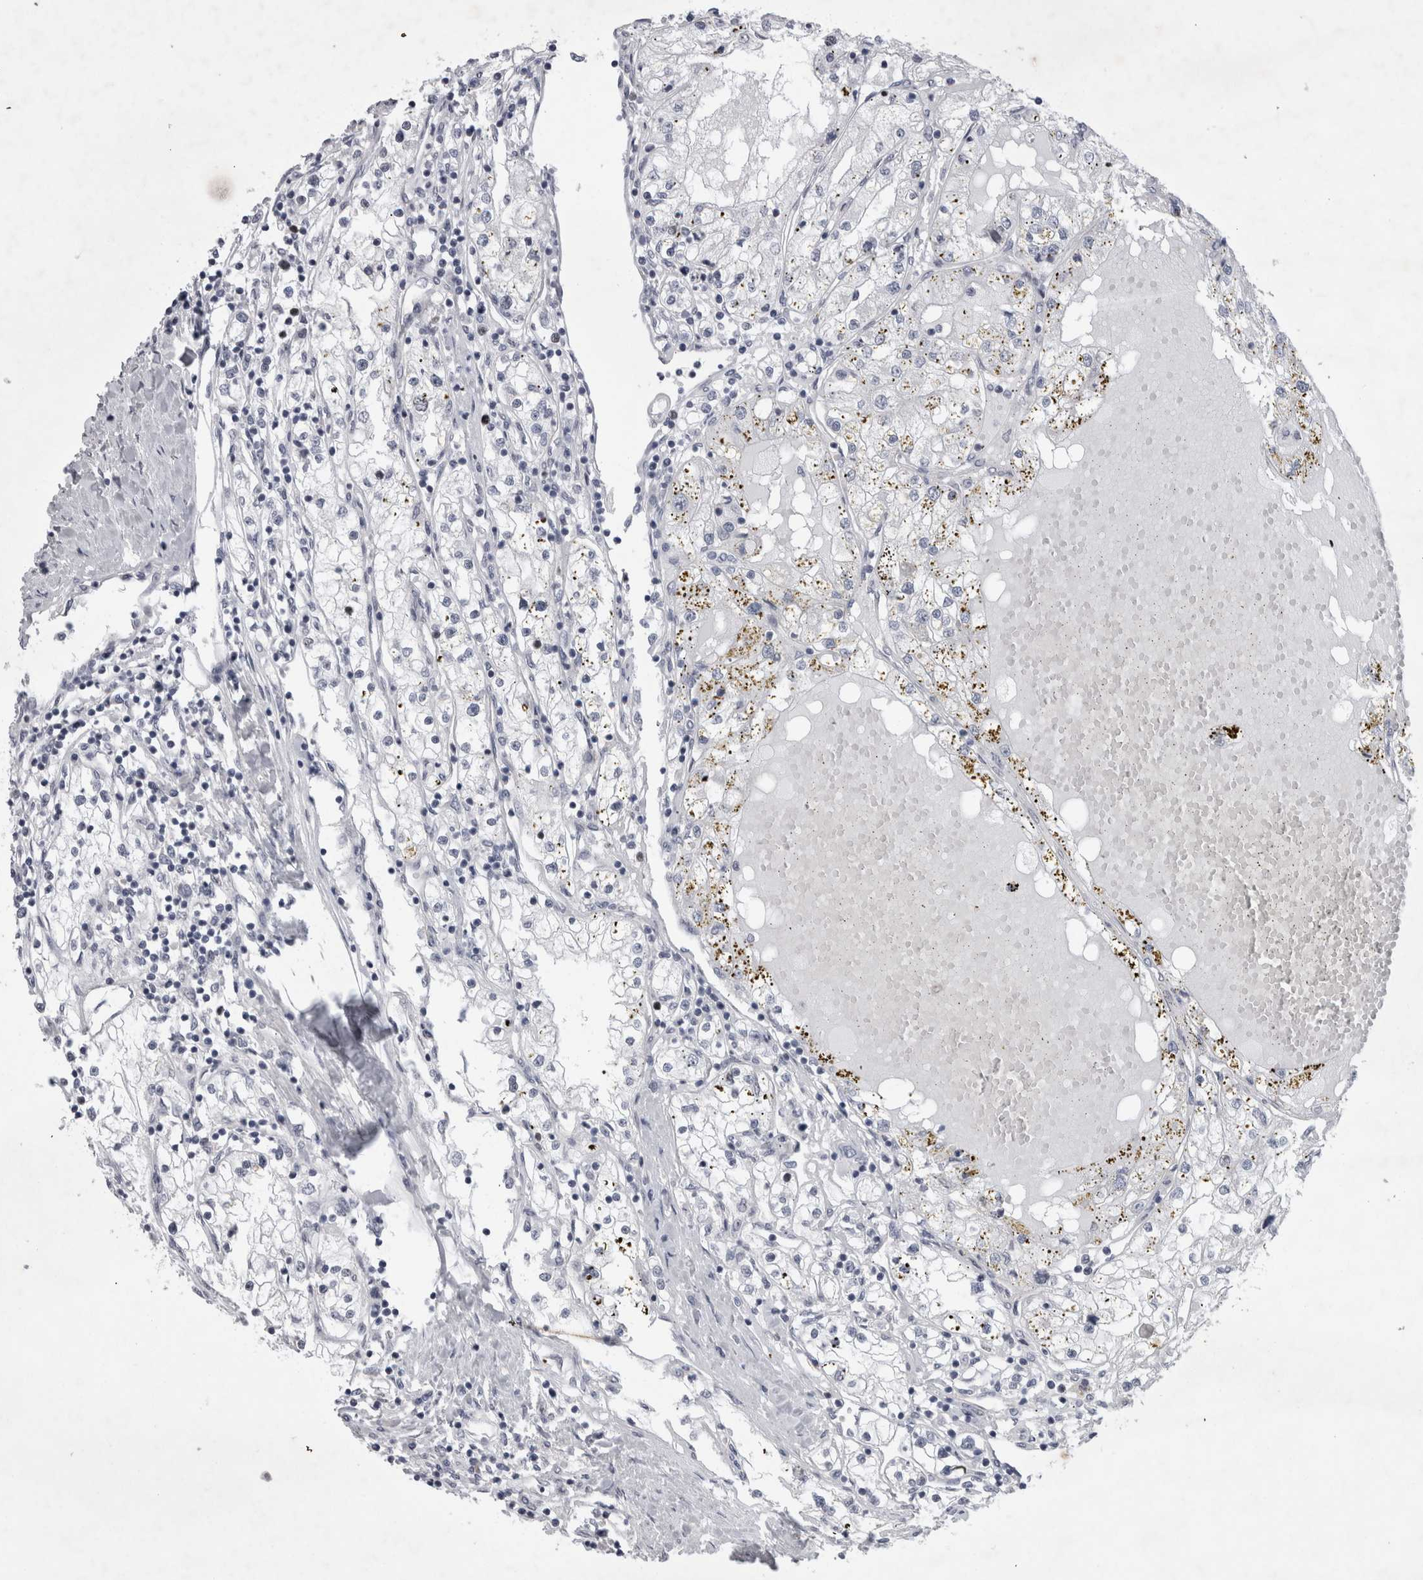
{"staining": {"intensity": "negative", "quantity": "none", "location": "none"}, "tissue": "renal cancer", "cell_type": "Tumor cells", "image_type": "cancer", "snomed": [{"axis": "morphology", "description": "Adenocarcinoma, NOS"}, {"axis": "topography", "description": "Kidney"}], "caption": "Tumor cells are negative for brown protein staining in renal cancer (adenocarcinoma).", "gene": "KIF18B", "patient": {"sex": "male", "age": 68}}